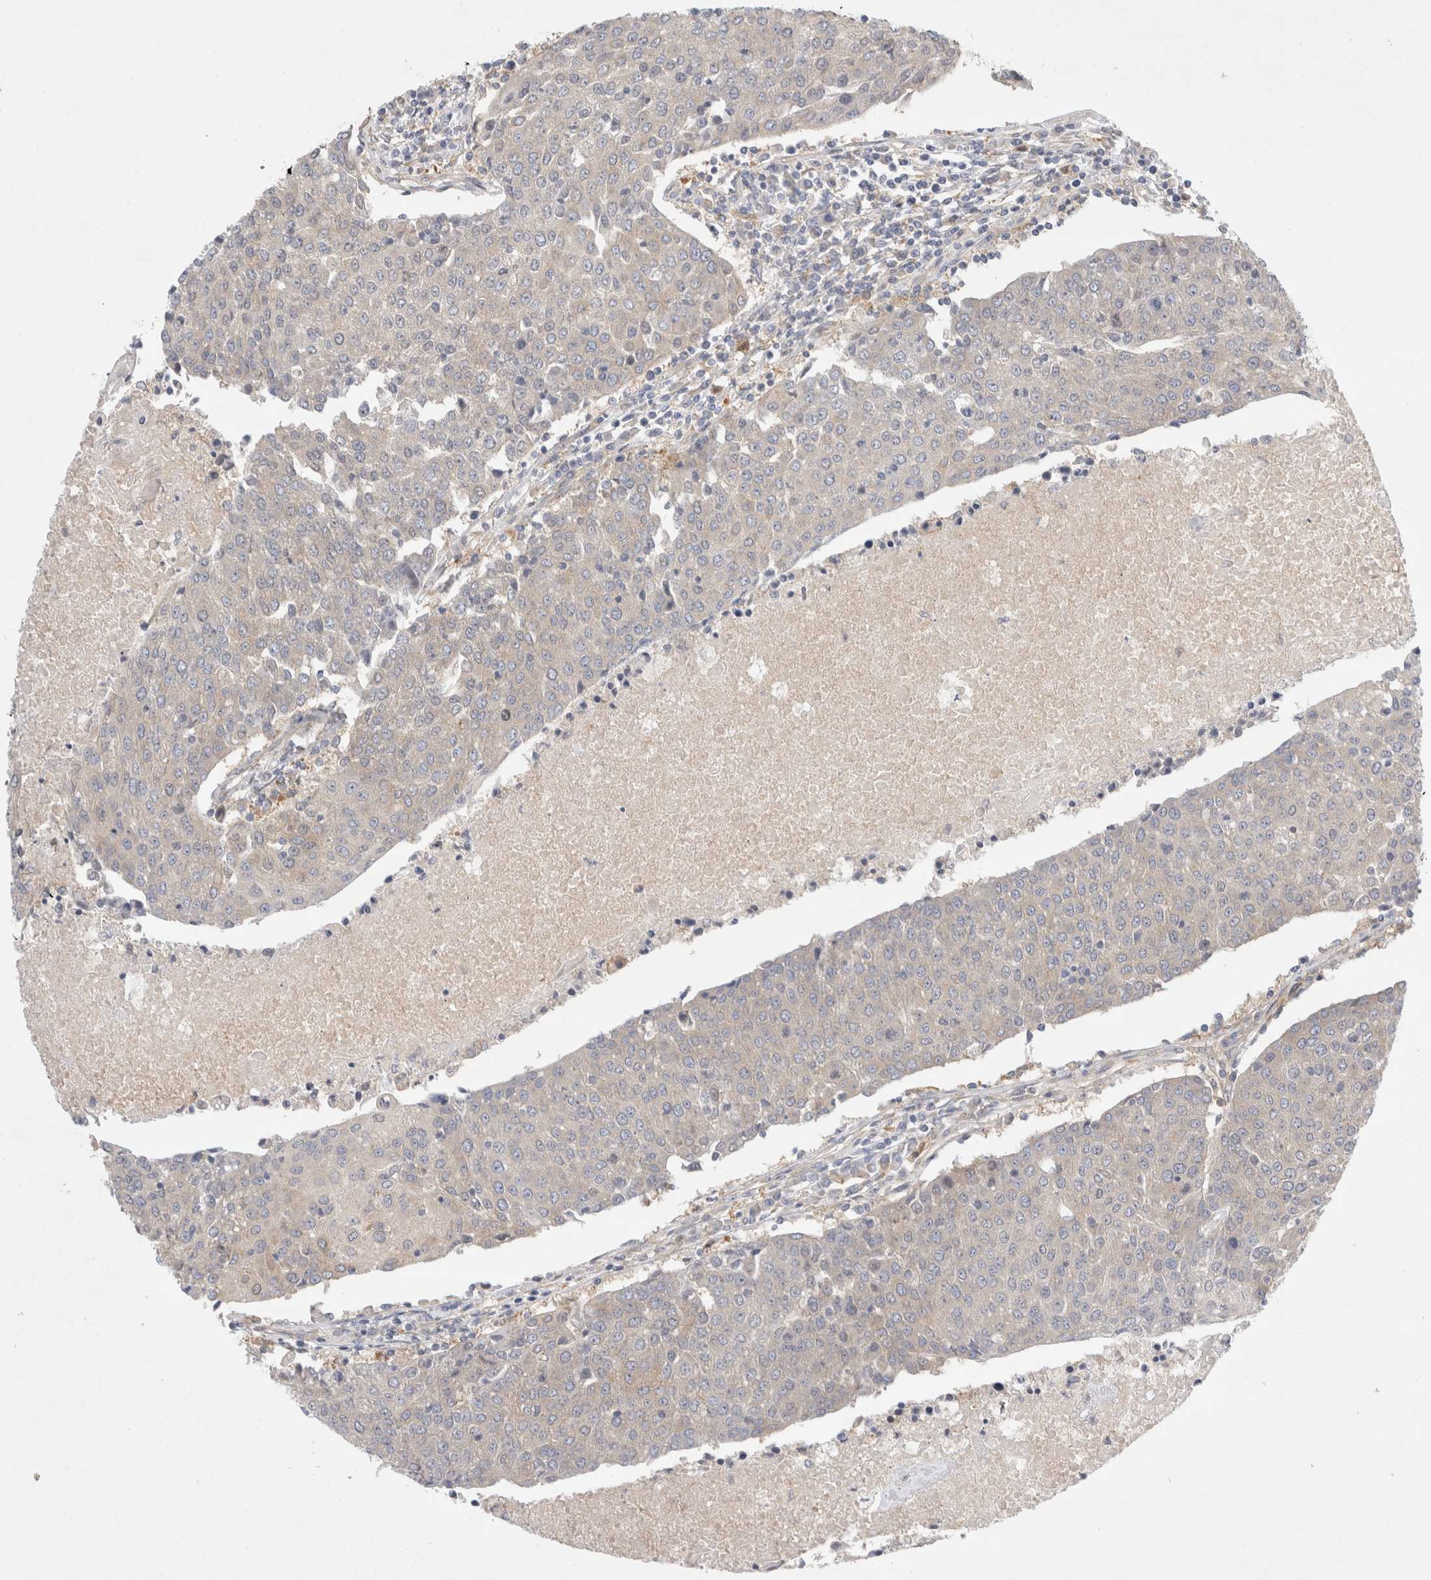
{"staining": {"intensity": "negative", "quantity": "none", "location": "none"}, "tissue": "urothelial cancer", "cell_type": "Tumor cells", "image_type": "cancer", "snomed": [{"axis": "morphology", "description": "Urothelial carcinoma, High grade"}, {"axis": "topography", "description": "Urinary bladder"}], "caption": "There is no significant expression in tumor cells of high-grade urothelial carcinoma. (DAB (3,3'-diaminobenzidine) immunohistochemistry (IHC) with hematoxylin counter stain).", "gene": "CDCA7L", "patient": {"sex": "female", "age": 85}}